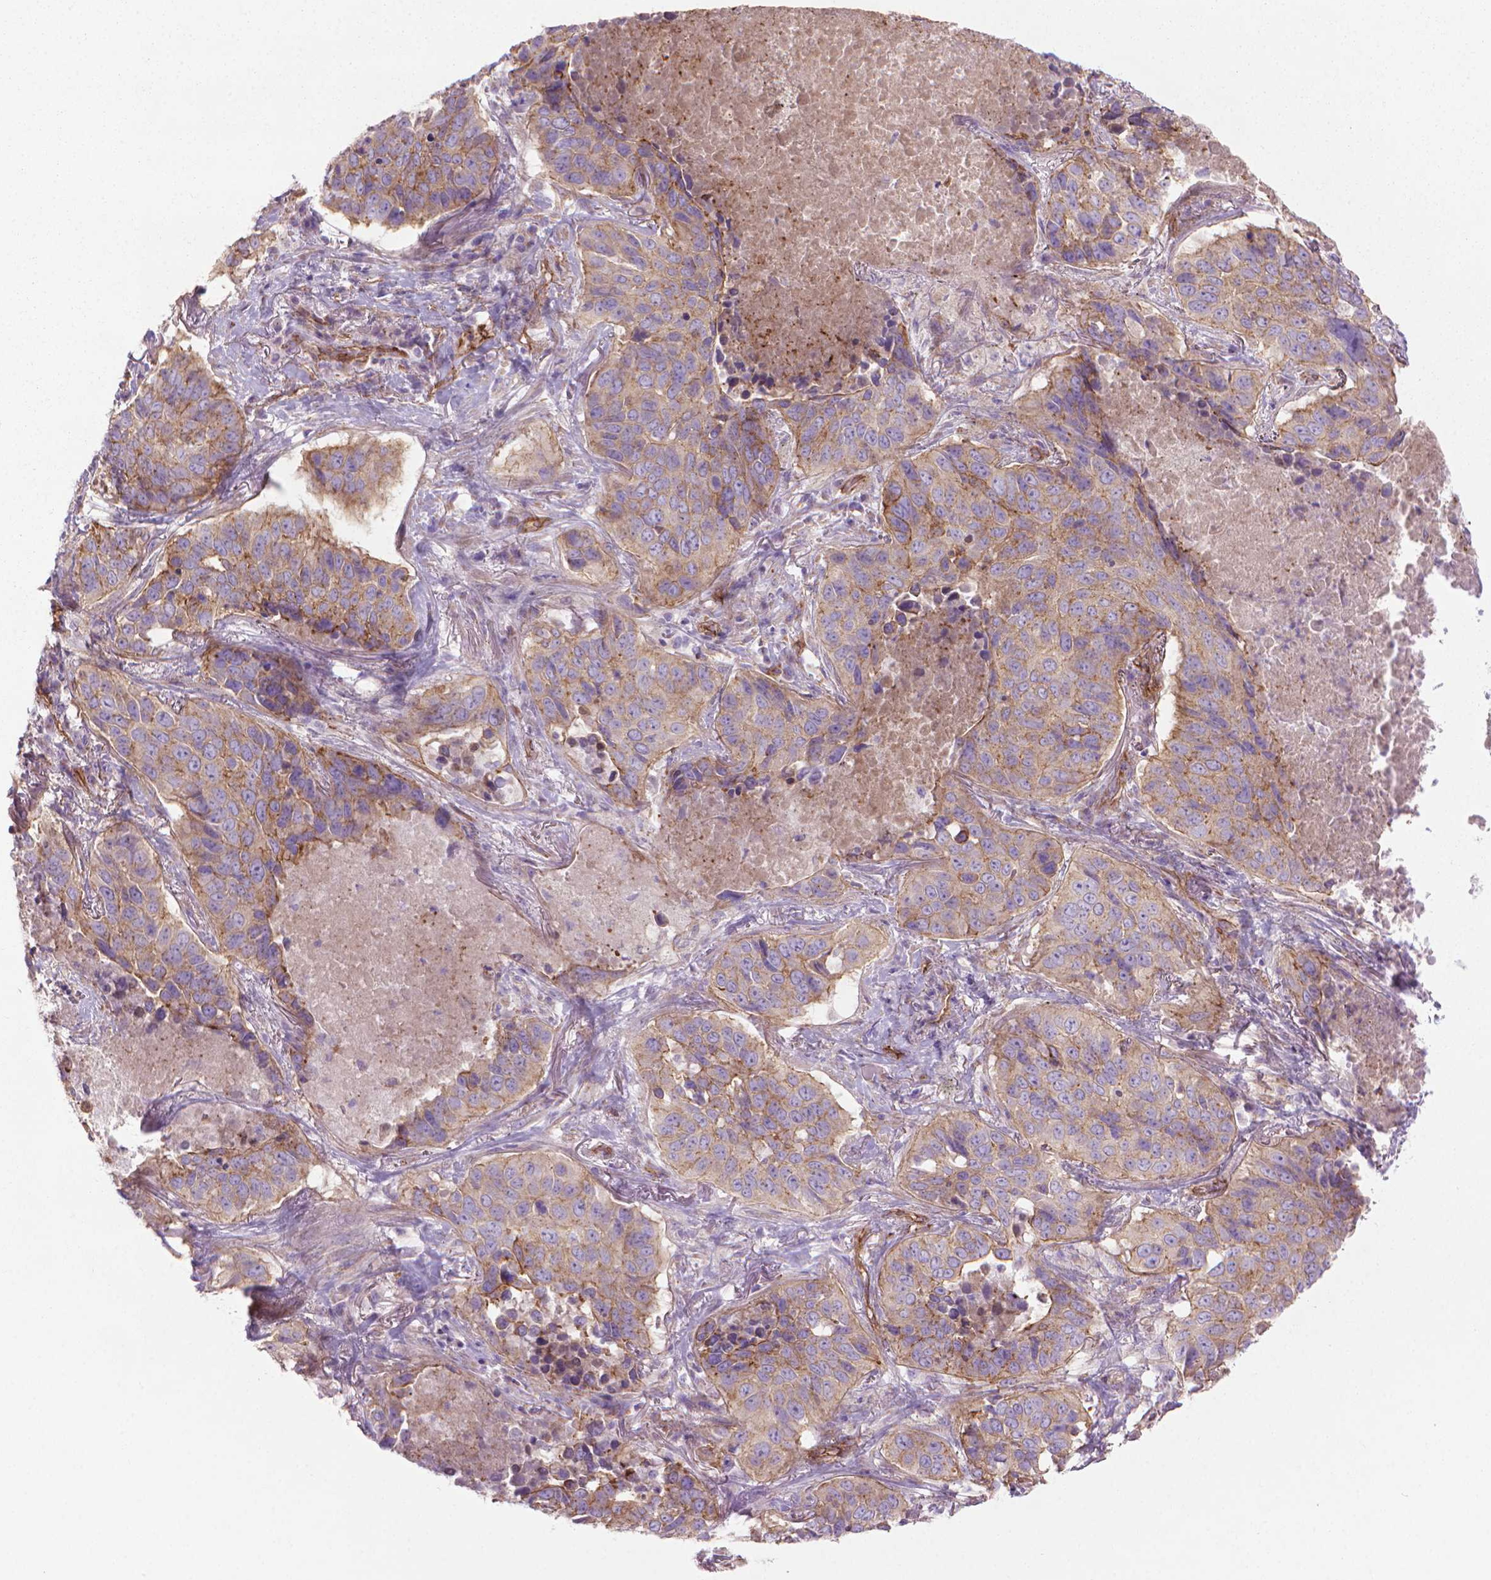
{"staining": {"intensity": "moderate", "quantity": ">75%", "location": "cytoplasmic/membranous"}, "tissue": "lung cancer", "cell_type": "Tumor cells", "image_type": "cancer", "snomed": [{"axis": "morphology", "description": "Normal tissue, NOS"}, {"axis": "morphology", "description": "Squamous cell carcinoma, NOS"}, {"axis": "topography", "description": "Bronchus"}, {"axis": "topography", "description": "Lung"}], "caption": "A photomicrograph of human lung cancer stained for a protein reveals moderate cytoplasmic/membranous brown staining in tumor cells.", "gene": "TENT5A", "patient": {"sex": "male", "age": 64}}